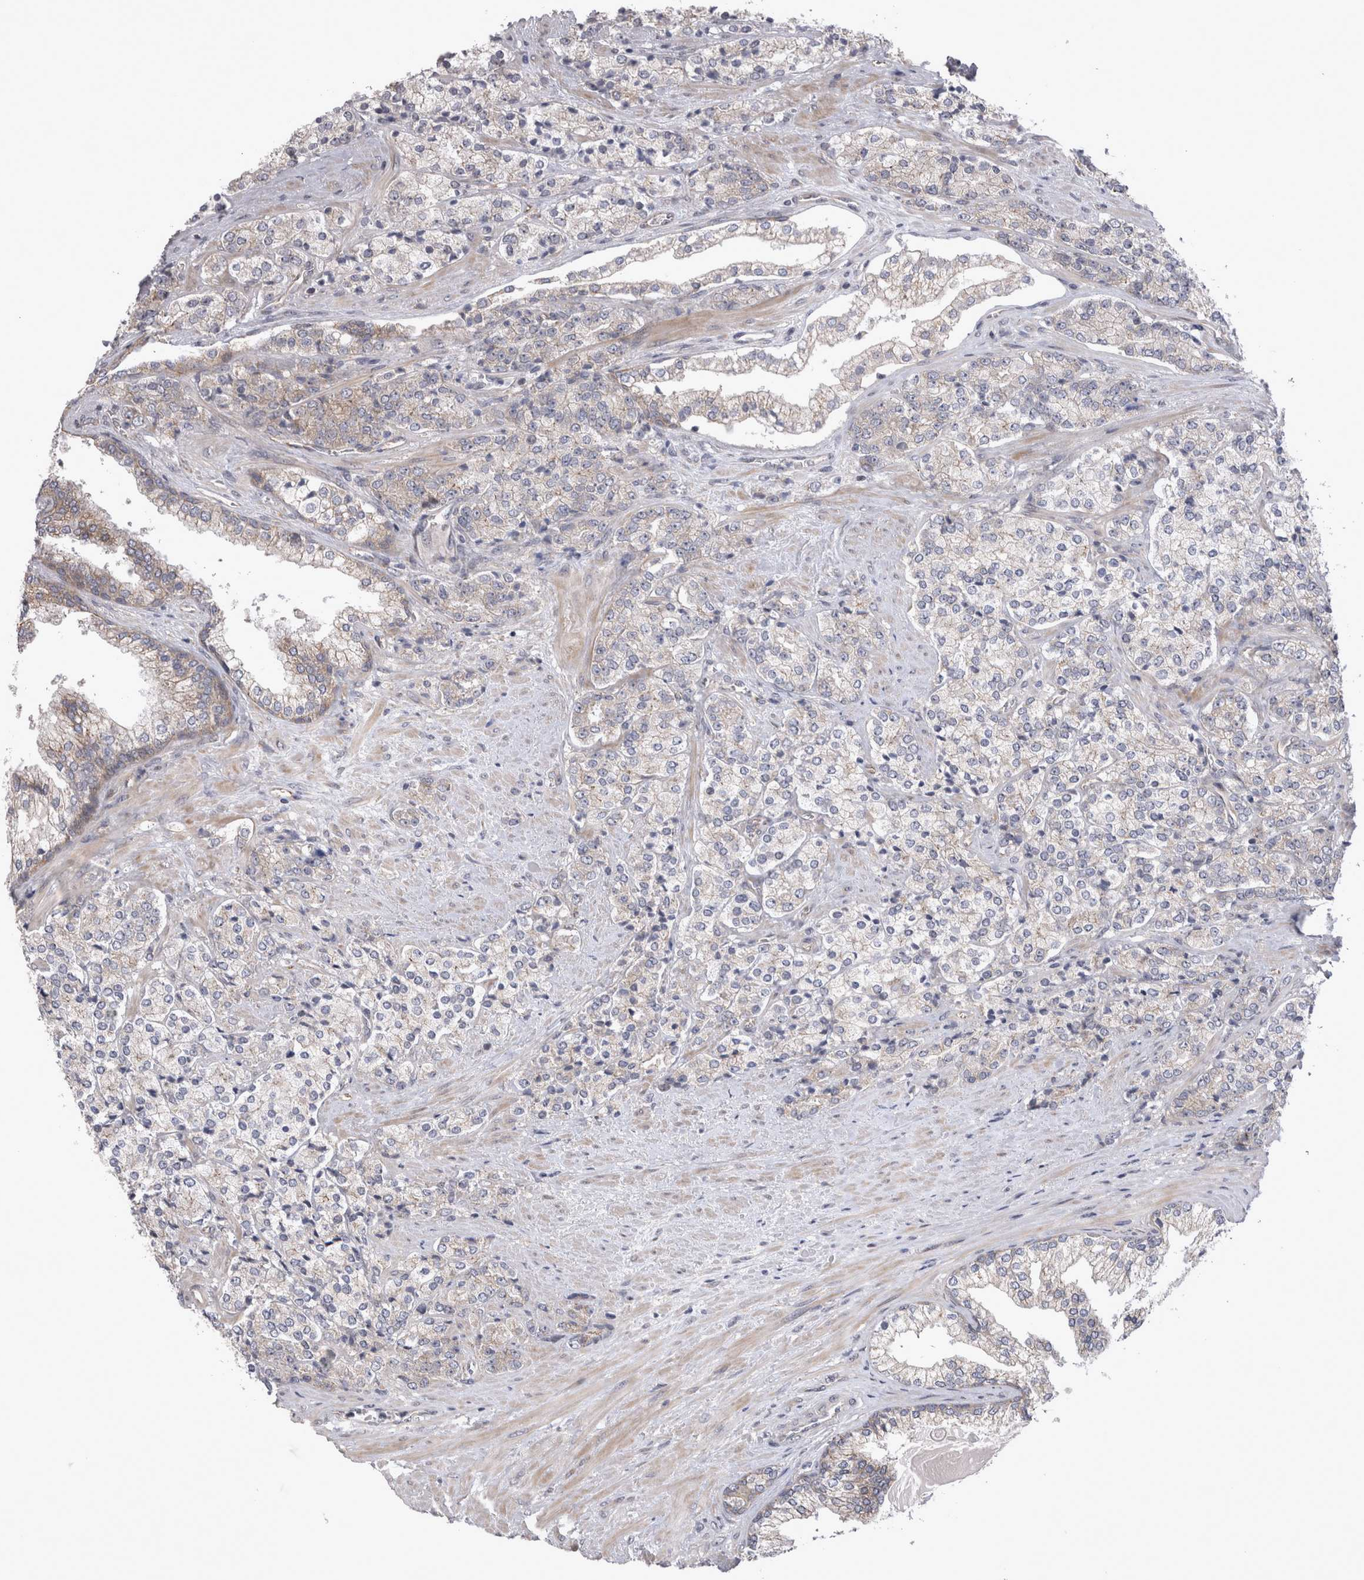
{"staining": {"intensity": "negative", "quantity": "none", "location": "none"}, "tissue": "prostate cancer", "cell_type": "Tumor cells", "image_type": "cancer", "snomed": [{"axis": "morphology", "description": "Adenocarcinoma, High grade"}, {"axis": "topography", "description": "Prostate"}], "caption": "Histopathology image shows no significant protein expression in tumor cells of prostate cancer (high-grade adenocarcinoma). (Brightfield microscopy of DAB IHC at high magnification).", "gene": "NENF", "patient": {"sex": "male", "age": 71}}